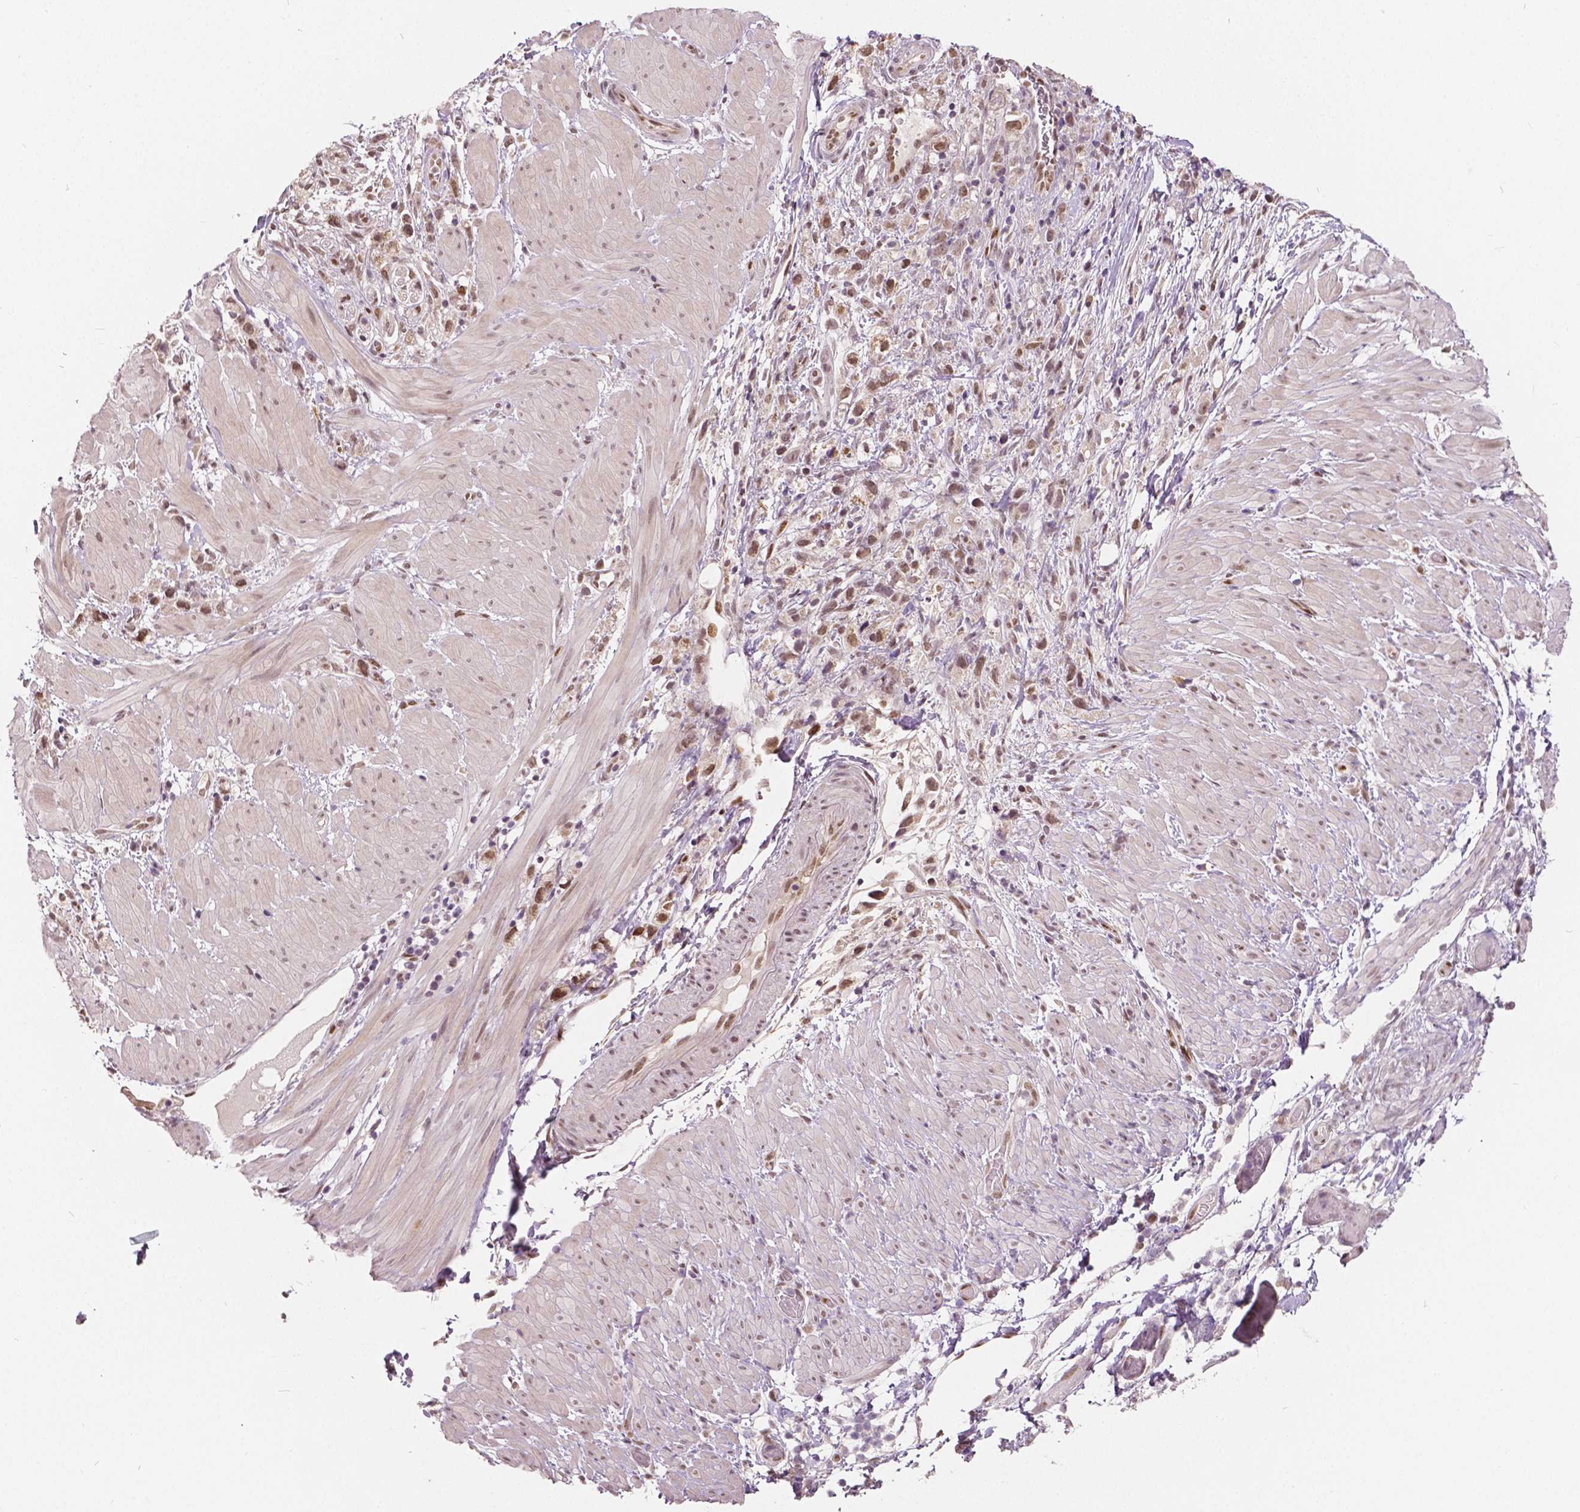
{"staining": {"intensity": "weak", "quantity": ">75%", "location": "nuclear"}, "tissue": "stomach cancer", "cell_type": "Tumor cells", "image_type": "cancer", "snomed": [{"axis": "morphology", "description": "Adenocarcinoma, NOS"}, {"axis": "topography", "description": "Stomach"}], "caption": "Protein staining of adenocarcinoma (stomach) tissue exhibits weak nuclear staining in about >75% of tumor cells.", "gene": "HMBOX1", "patient": {"sex": "female", "age": 59}}